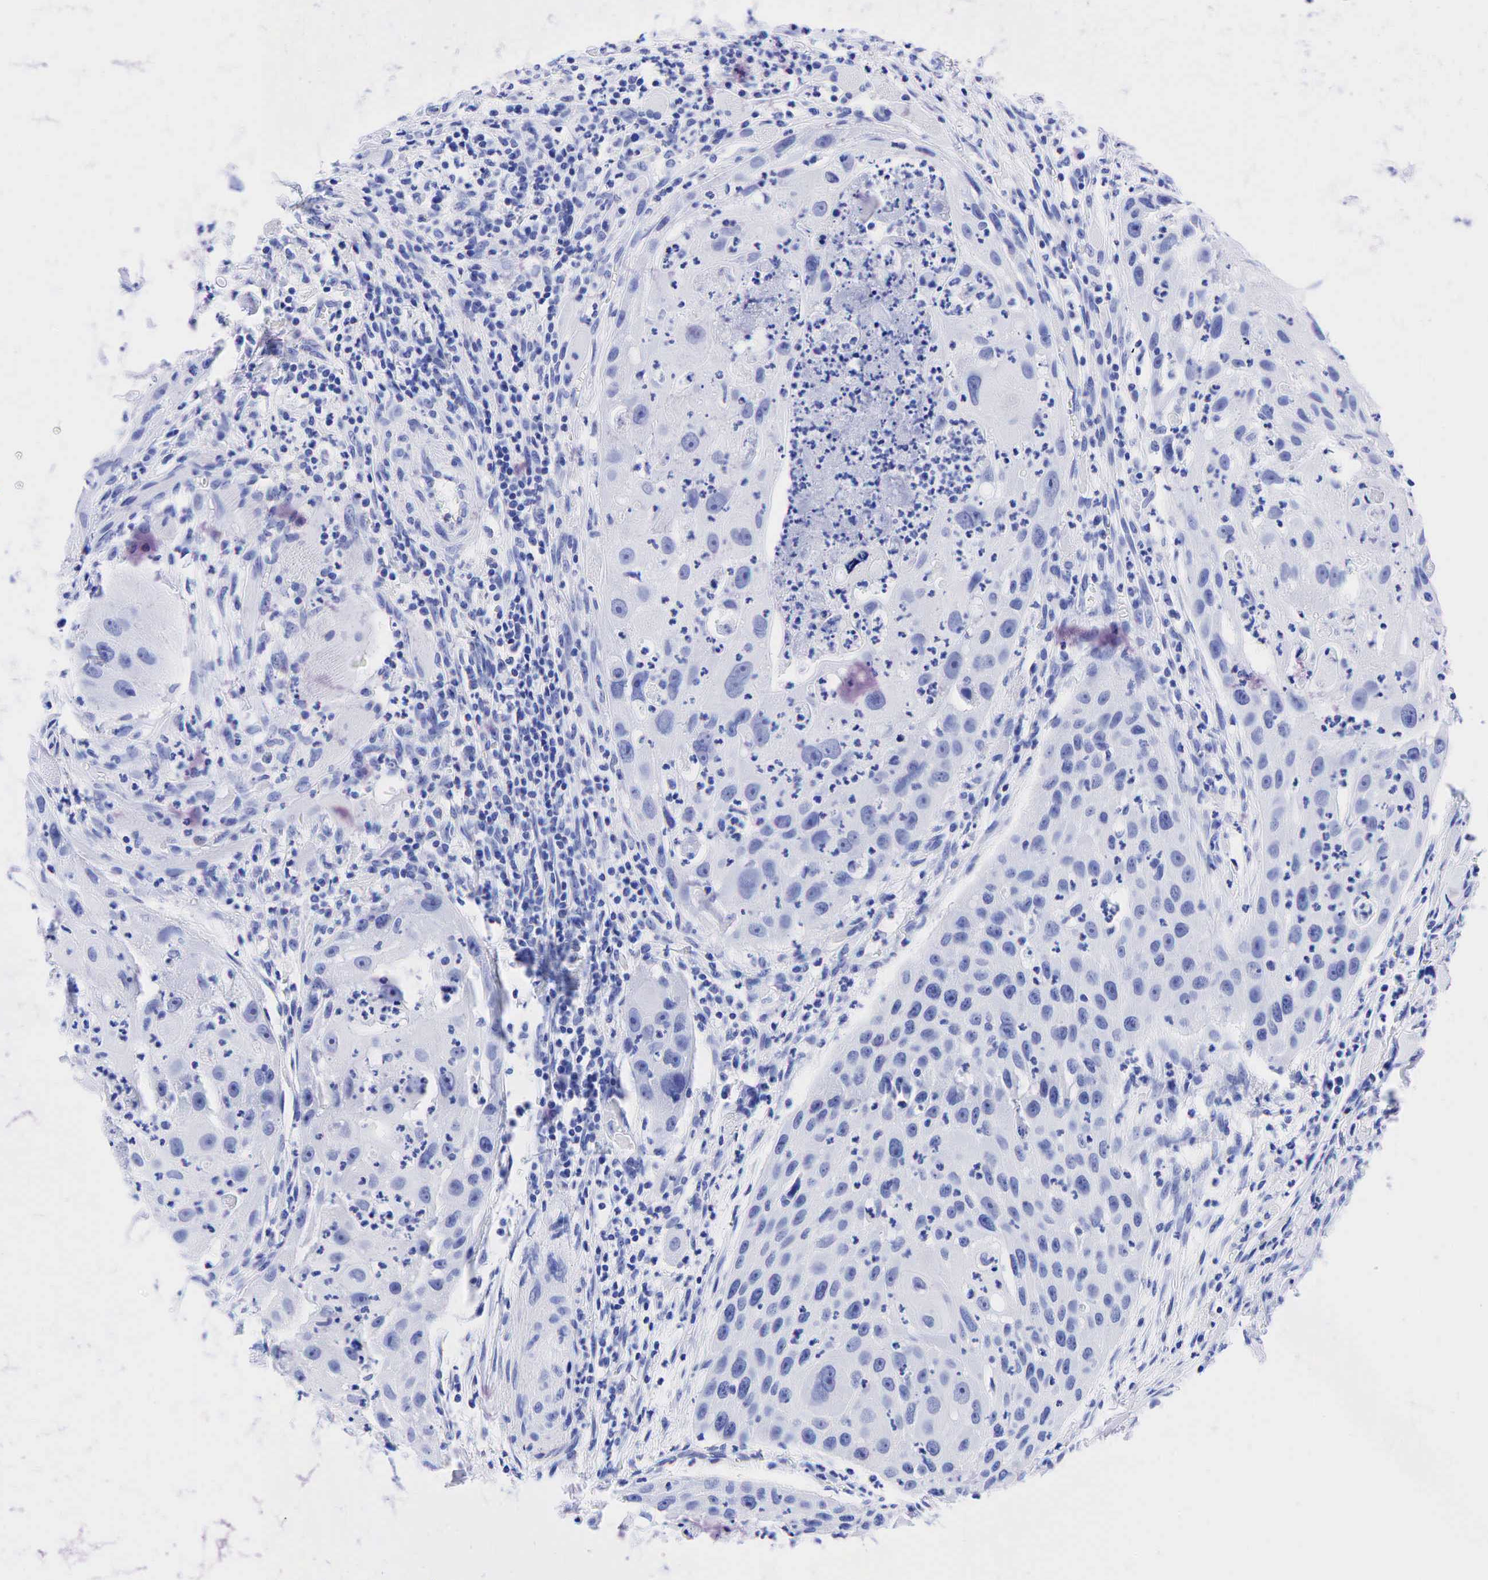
{"staining": {"intensity": "negative", "quantity": "none", "location": "none"}, "tissue": "head and neck cancer", "cell_type": "Tumor cells", "image_type": "cancer", "snomed": [{"axis": "morphology", "description": "Squamous cell carcinoma, NOS"}, {"axis": "topography", "description": "Head-Neck"}], "caption": "DAB immunohistochemical staining of squamous cell carcinoma (head and neck) exhibits no significant staining in tumor cells.", "gene": "KRT19", "patient": {"sex": "male", "age": 64}}